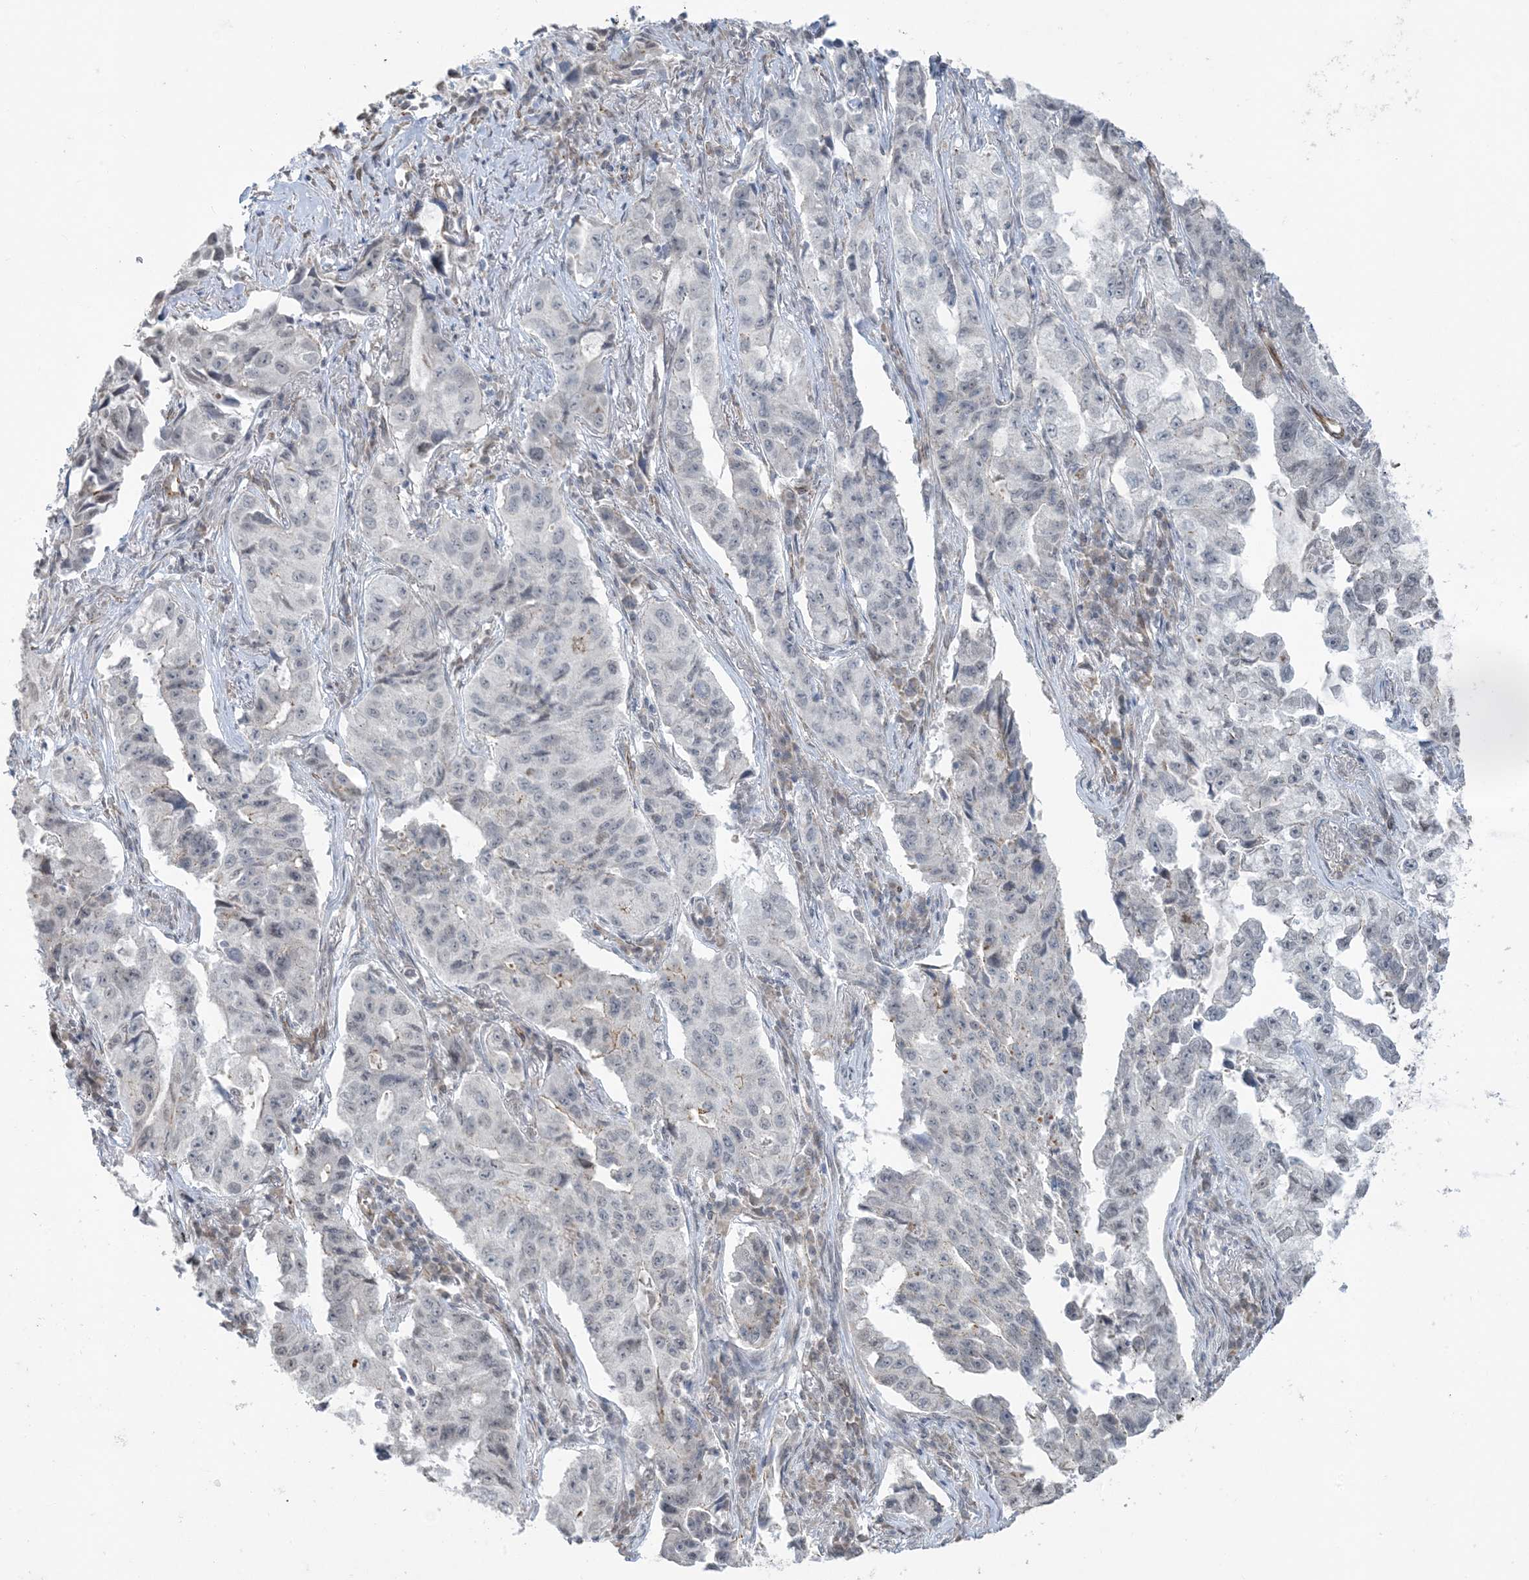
{"staining": {"intensity": "negative", "quantity": "none", "location": "none"}, "tissue": "lung cancer", "cell_type": "Tumor cells", "image_type": "cancer", "snomed": [{"axis": "morphology", "description": "Adenocarcinoma, NOS"}, {"axis": "topography", "description": "Lung"}], "caption": "IHC image of neoplastic tissue: human lung cancer (adenocarcinoma) stained with DAB displays no significant protein staining in tumor cells. (Brightfield microscopy of DAB IHC at high magnification).", "gene": "CHCHD4", "patient": {"sex": "female", "age": 51}}